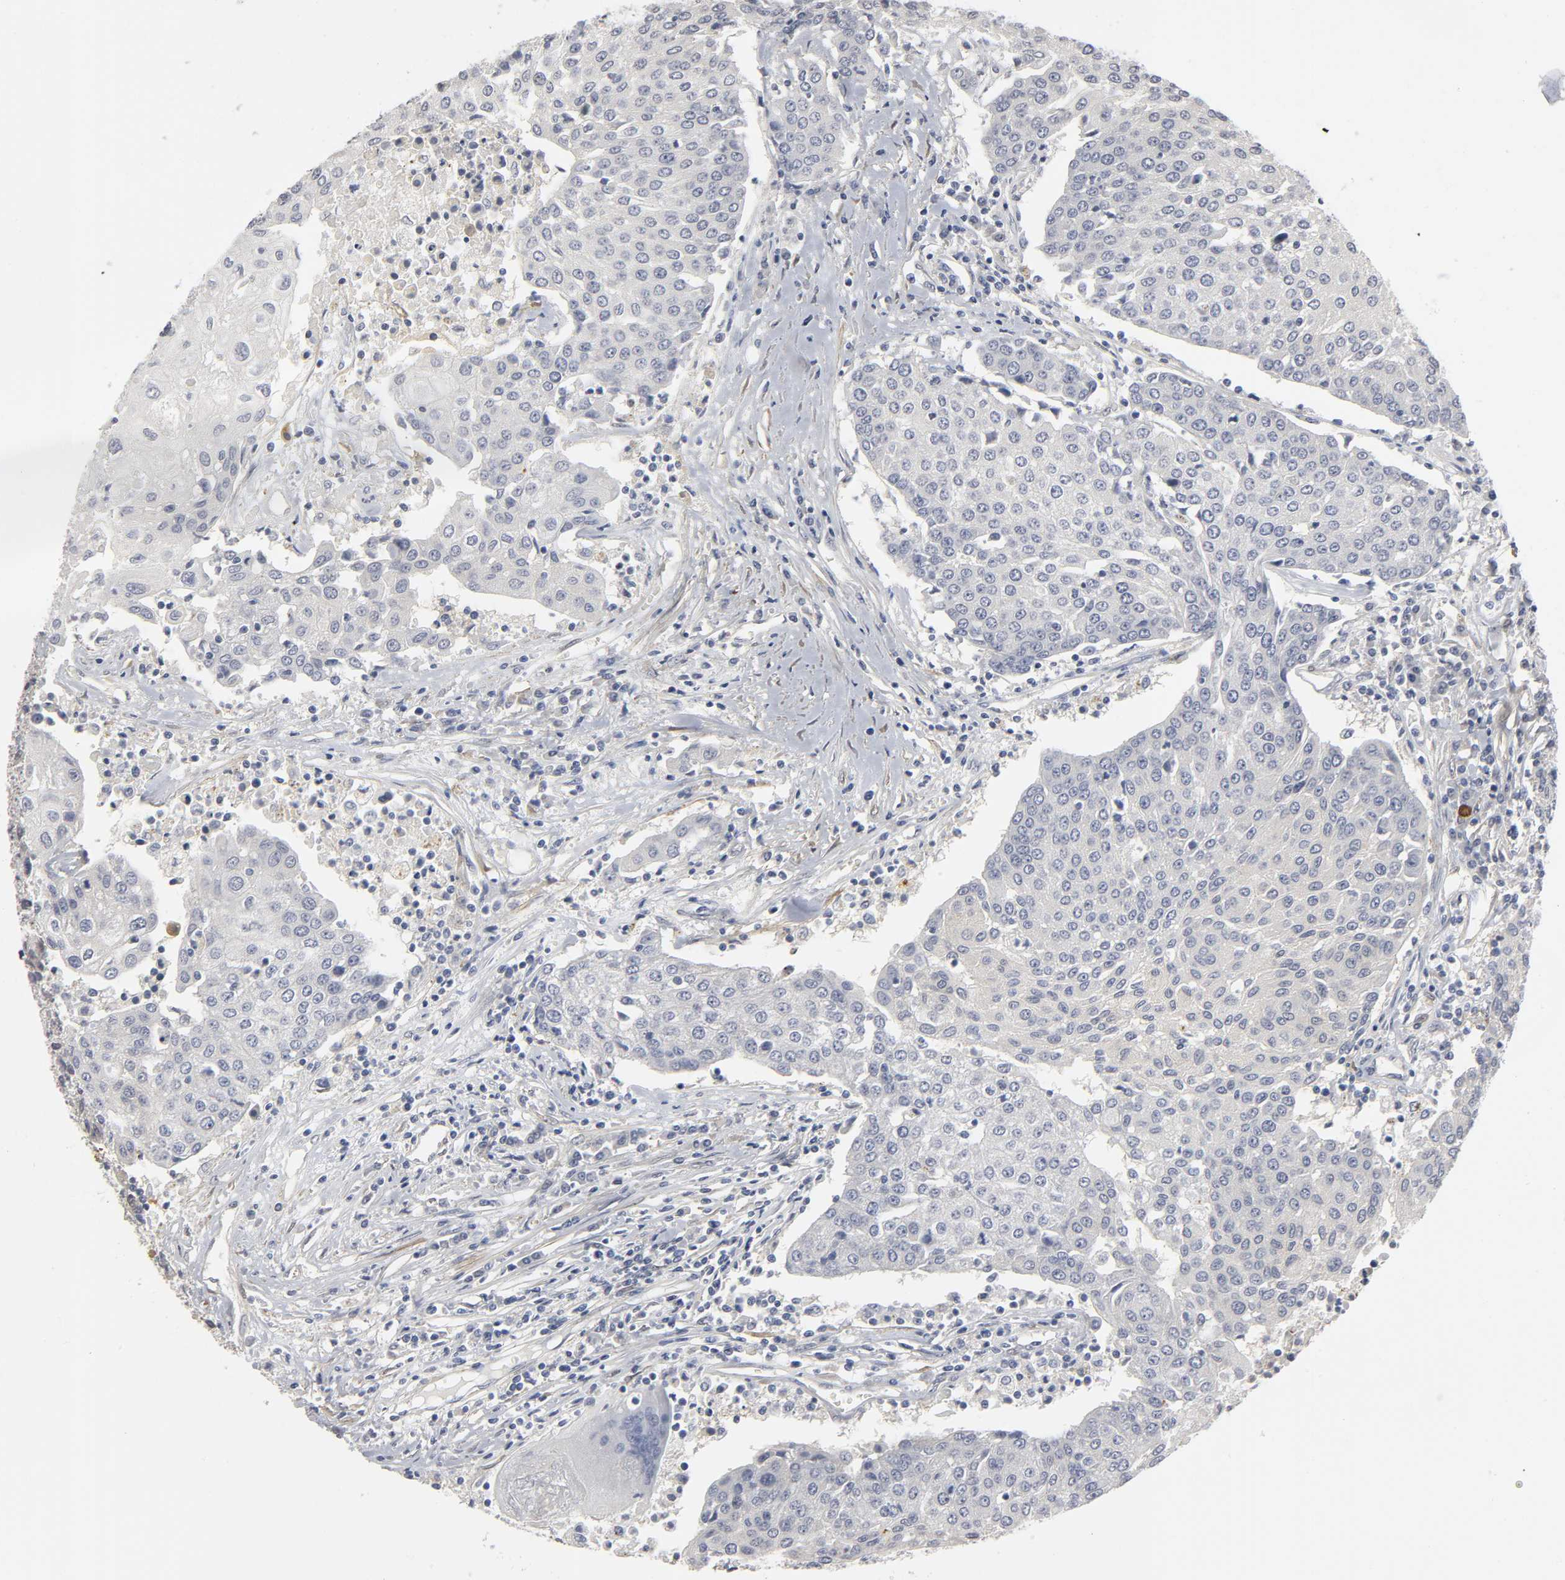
{"staining": {"intensity": "negative", "quantity": "none", "location": "none"}, "tissue": "urothelial cancer", "cell_type": "Tumor cells", "image_type": "cancer", "snomed": [{"axis": "morphology", "description": "Urothelial carcinoma, High grade"}, {"axis": "topography", "description": "Urinary bladder"}], "caption": "Urothelial cancer was stained to show a protein in brown. There is no significant expression in tumor cells.", "gene": "PDLIM3", "patient": {"sex": "female", "age": 85}}